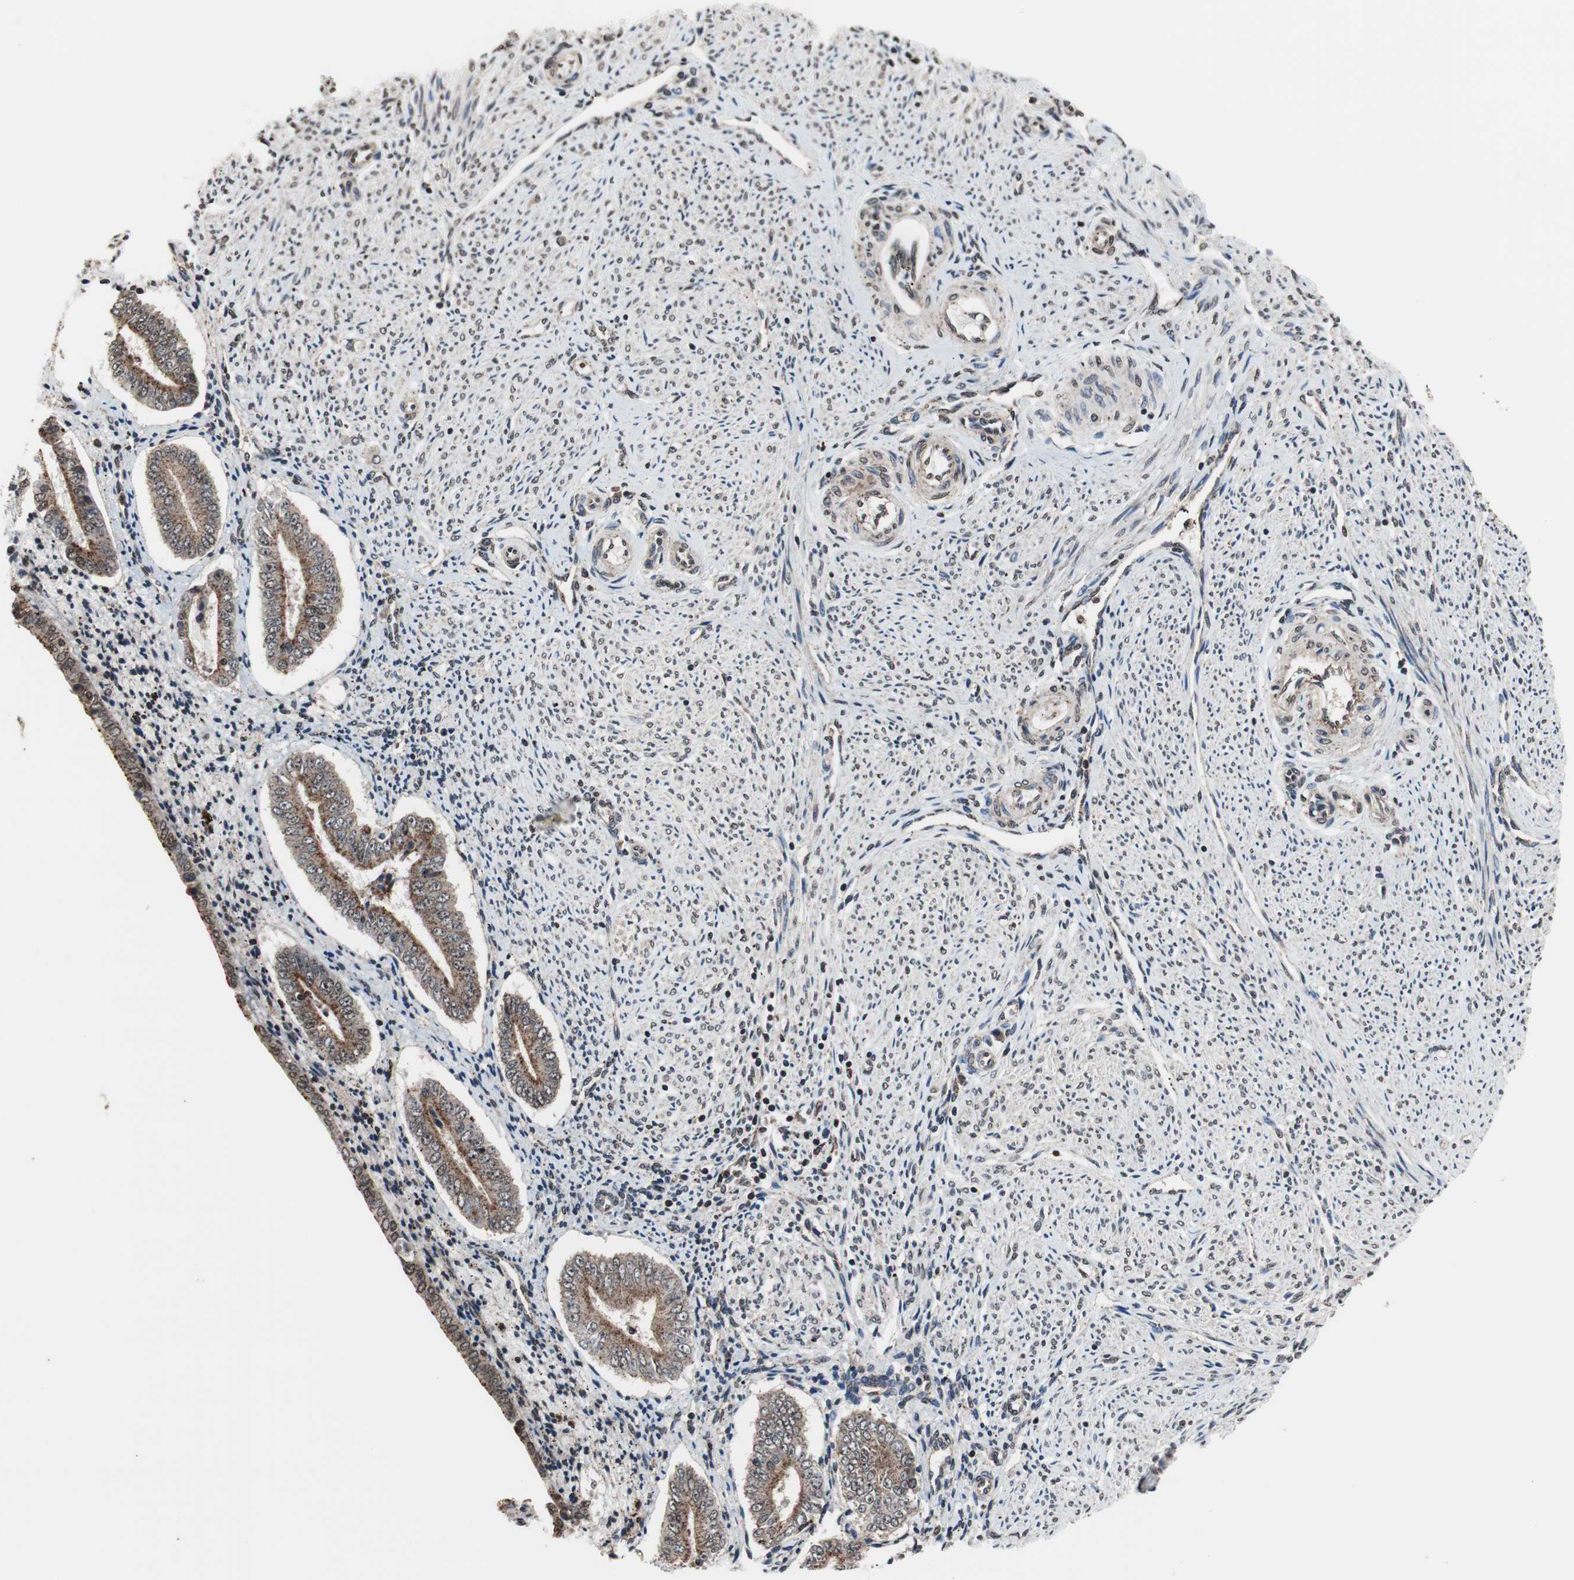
{"staining": {"intensity": "weak", "quantity": ">75%", "location": "nuclear"}, "tissue": "endometrium", "cell_type": "Cells in endometrial stroma", "image_type": "normal", "snomed": [{"axis": "morphology", "description": "Normal tissue, NOS"}, {"axis": "topography", "description": "Endometrium"}], "caption": "Immunohistochemistry micrograph of benign endometrium: human endometrium stained using IHC reveals low levels of weak protein expression localized specifically in the nuclear of cells in endometrial stroma, appearing as a nuclear brown color.", "gene": "RFC1", "patient": {"sex": "female", "age": 42}}